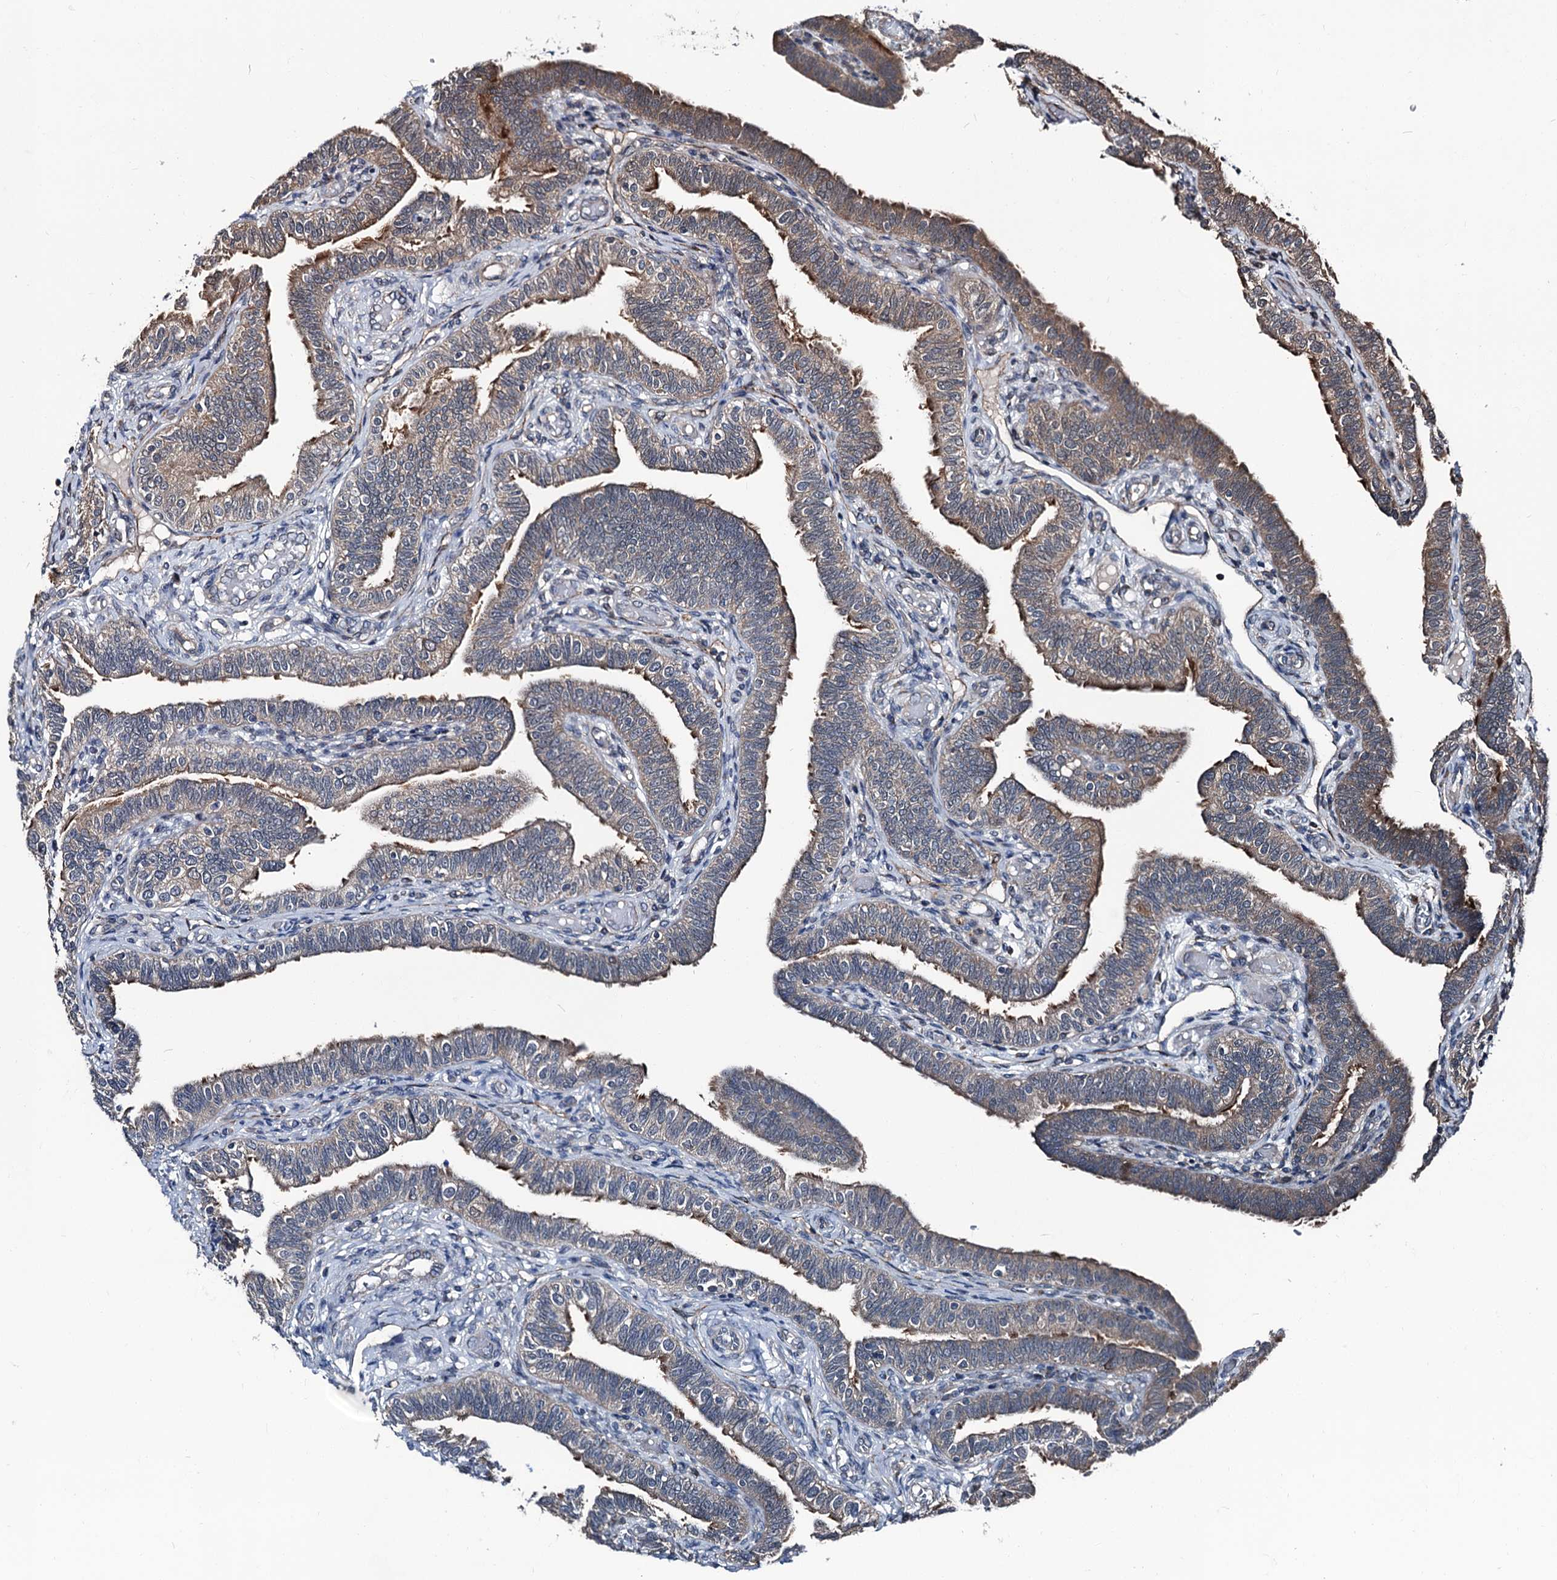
{"staining": {"intensity": "strong", "quantity": "<25%", "location": "cytoplasmic/membranous"}, "tissue": "fallopian tube", "cell_type": "Glandular cells", "image_type": "normal", "snomed": [{"axis": "morphology", "description": "Normal tissue, NOS"}, {"axis": "topography", "description": "Fallopian tube"}], "caption": "Human fallopian tube stained for a protein (brown) demonstrates strong cytoplasmic/membranous positive expression in about <25% of glandular cells.", "gene": "PSMD13", "patient": {"sex": "female", "age": 39}}